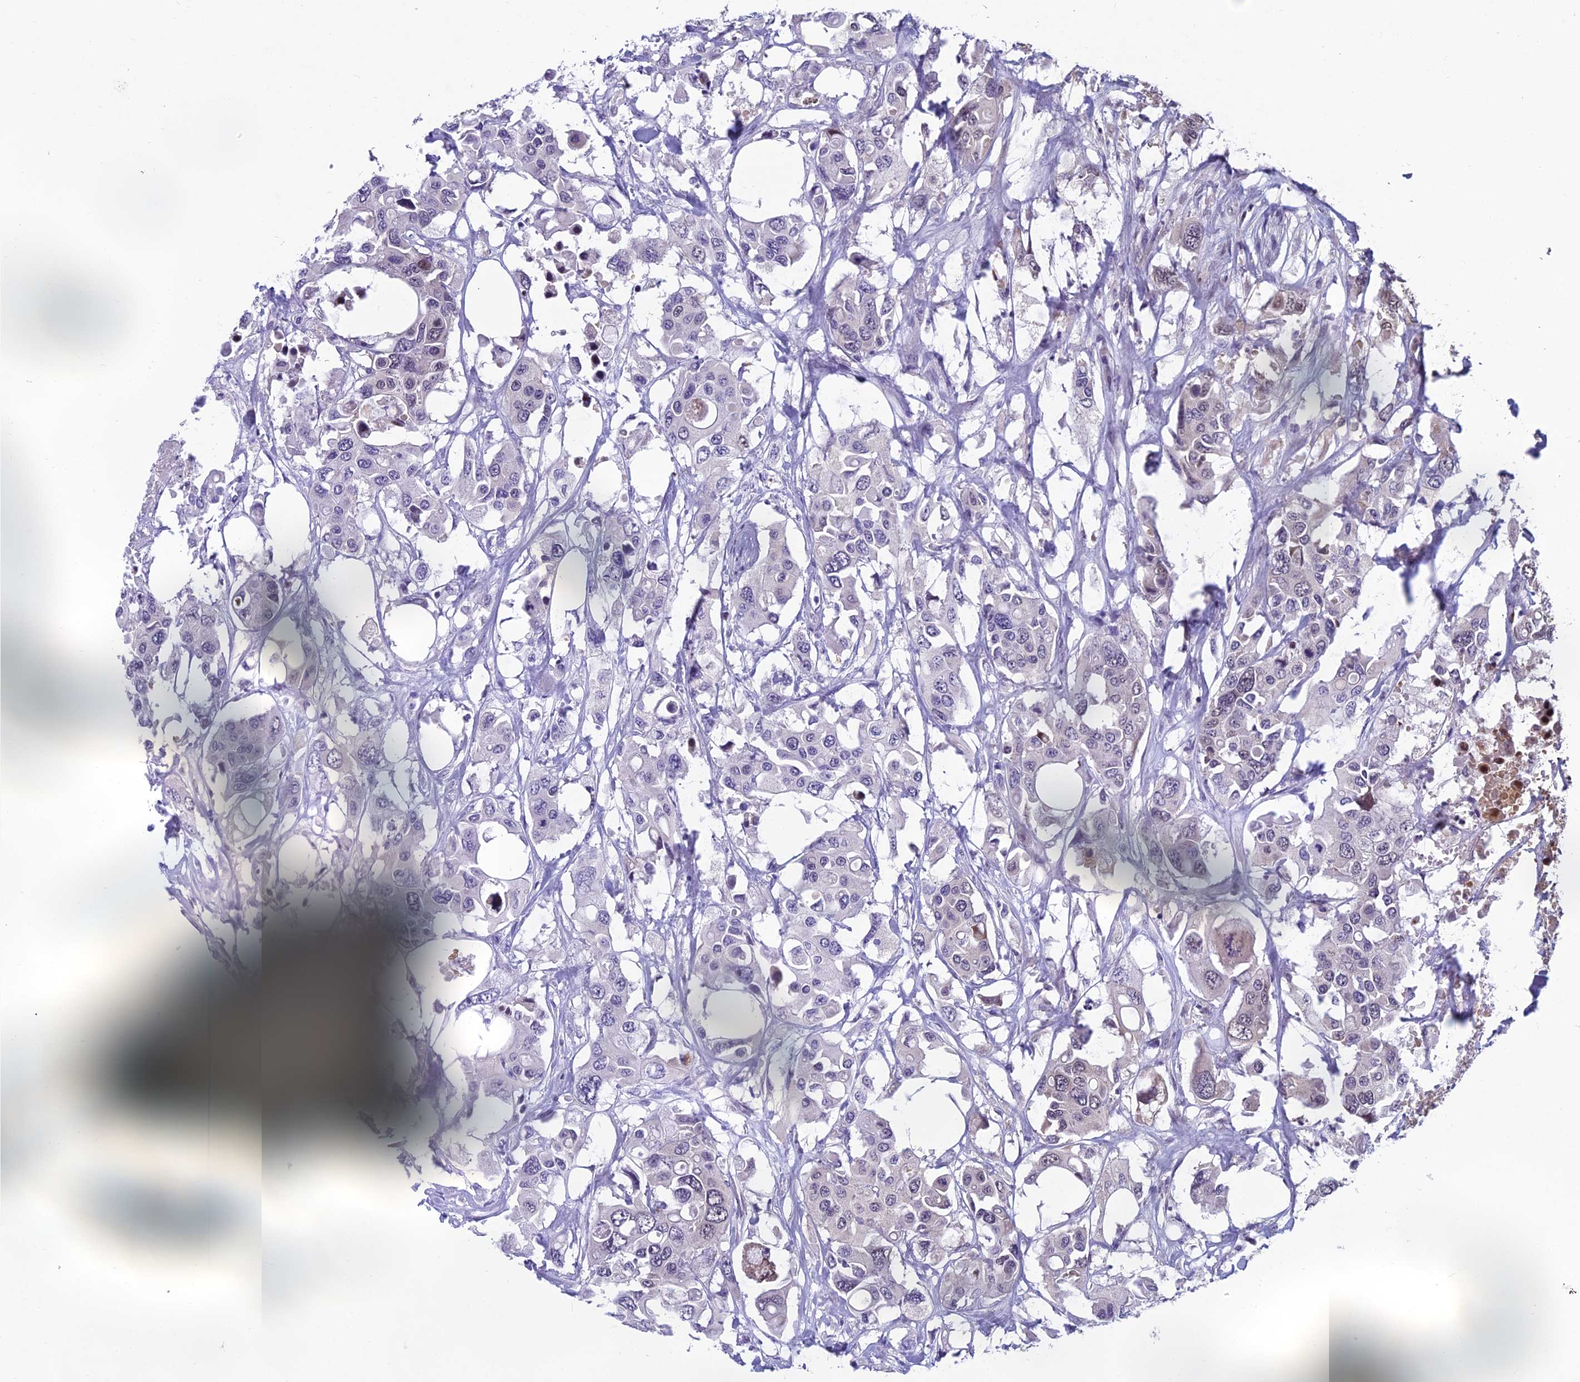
{"staining": {"intensity": "negative", "quantity": "none", "location": "none"}, "tissue": "colorectal cancer", "cell_type": "Tumor cells", "image_type": "cancer", "snomed": [{"axis": "morphology", "description": "Adenocarcinoma, NOS"}, {"axis": "topography", "description": "Colon"}], "caption": "An IHC photomicrograph of colorectal cancer is shown. There is no staining in tumor cells of colorectal cancer.", "gene": "GRWD1", "patient": {"sex": "male", "age": 77}}